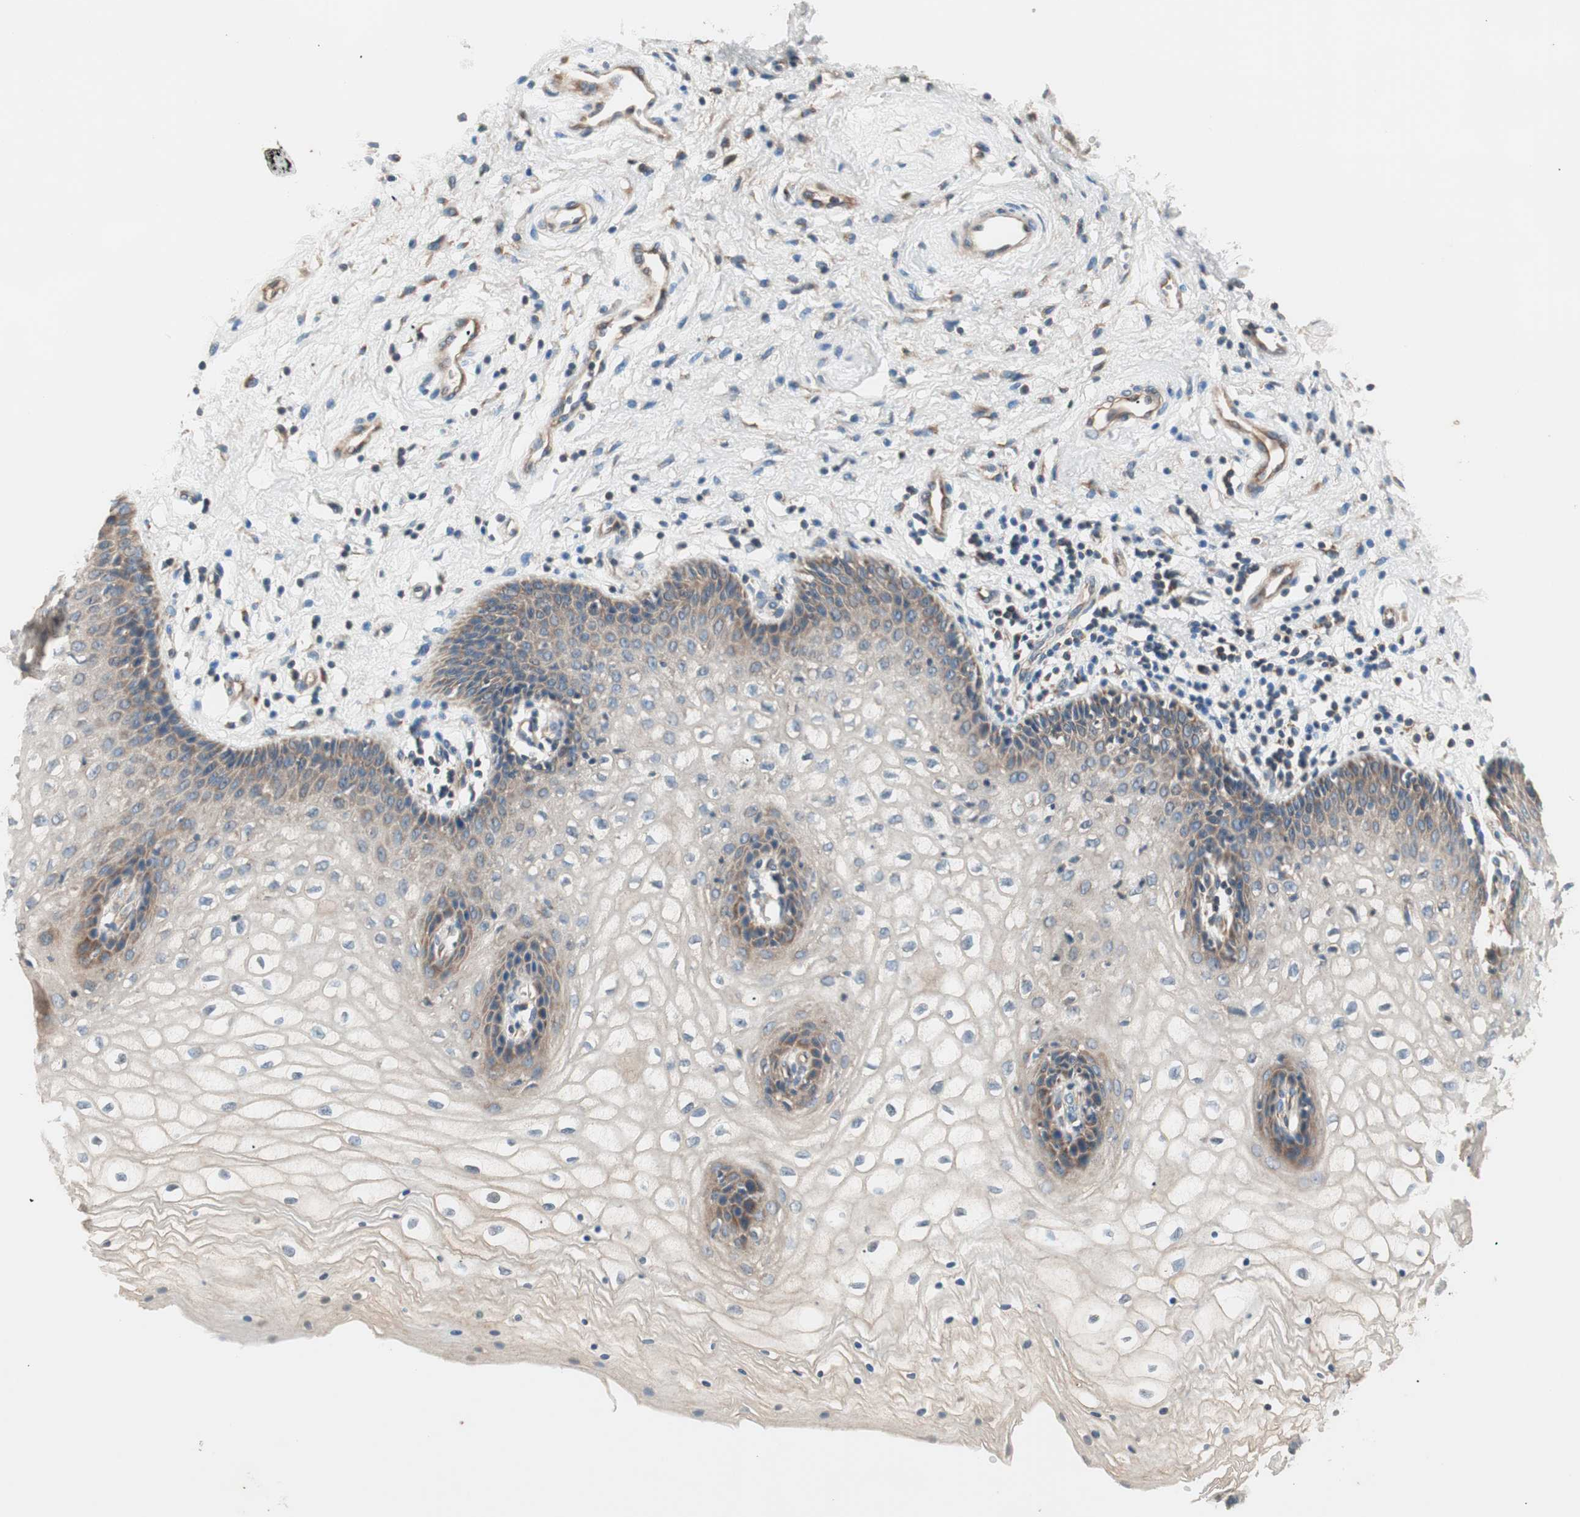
{"staining": {"intensity": "moderate", "quantity": "25%-75%", "location": "cytoplasmic/membranous"}, "tissue": "vagina", "cell_type": "Squamous epithelial cells", "image_type": "normal", "snomed": [{"axis": "morphology", "description": "Normal tissue, NOS"}, {"axis": "topography", "description": "Vagina"}], "caption": "Immunohistochemical staining of normal human vagina demonstrates medium levels of moderate cytoplasmic/membranous positivity in about 25%-75% of squamous epithelial cells.", "gene": "HPN", "patient": {"sex": "female", "age": 34}}